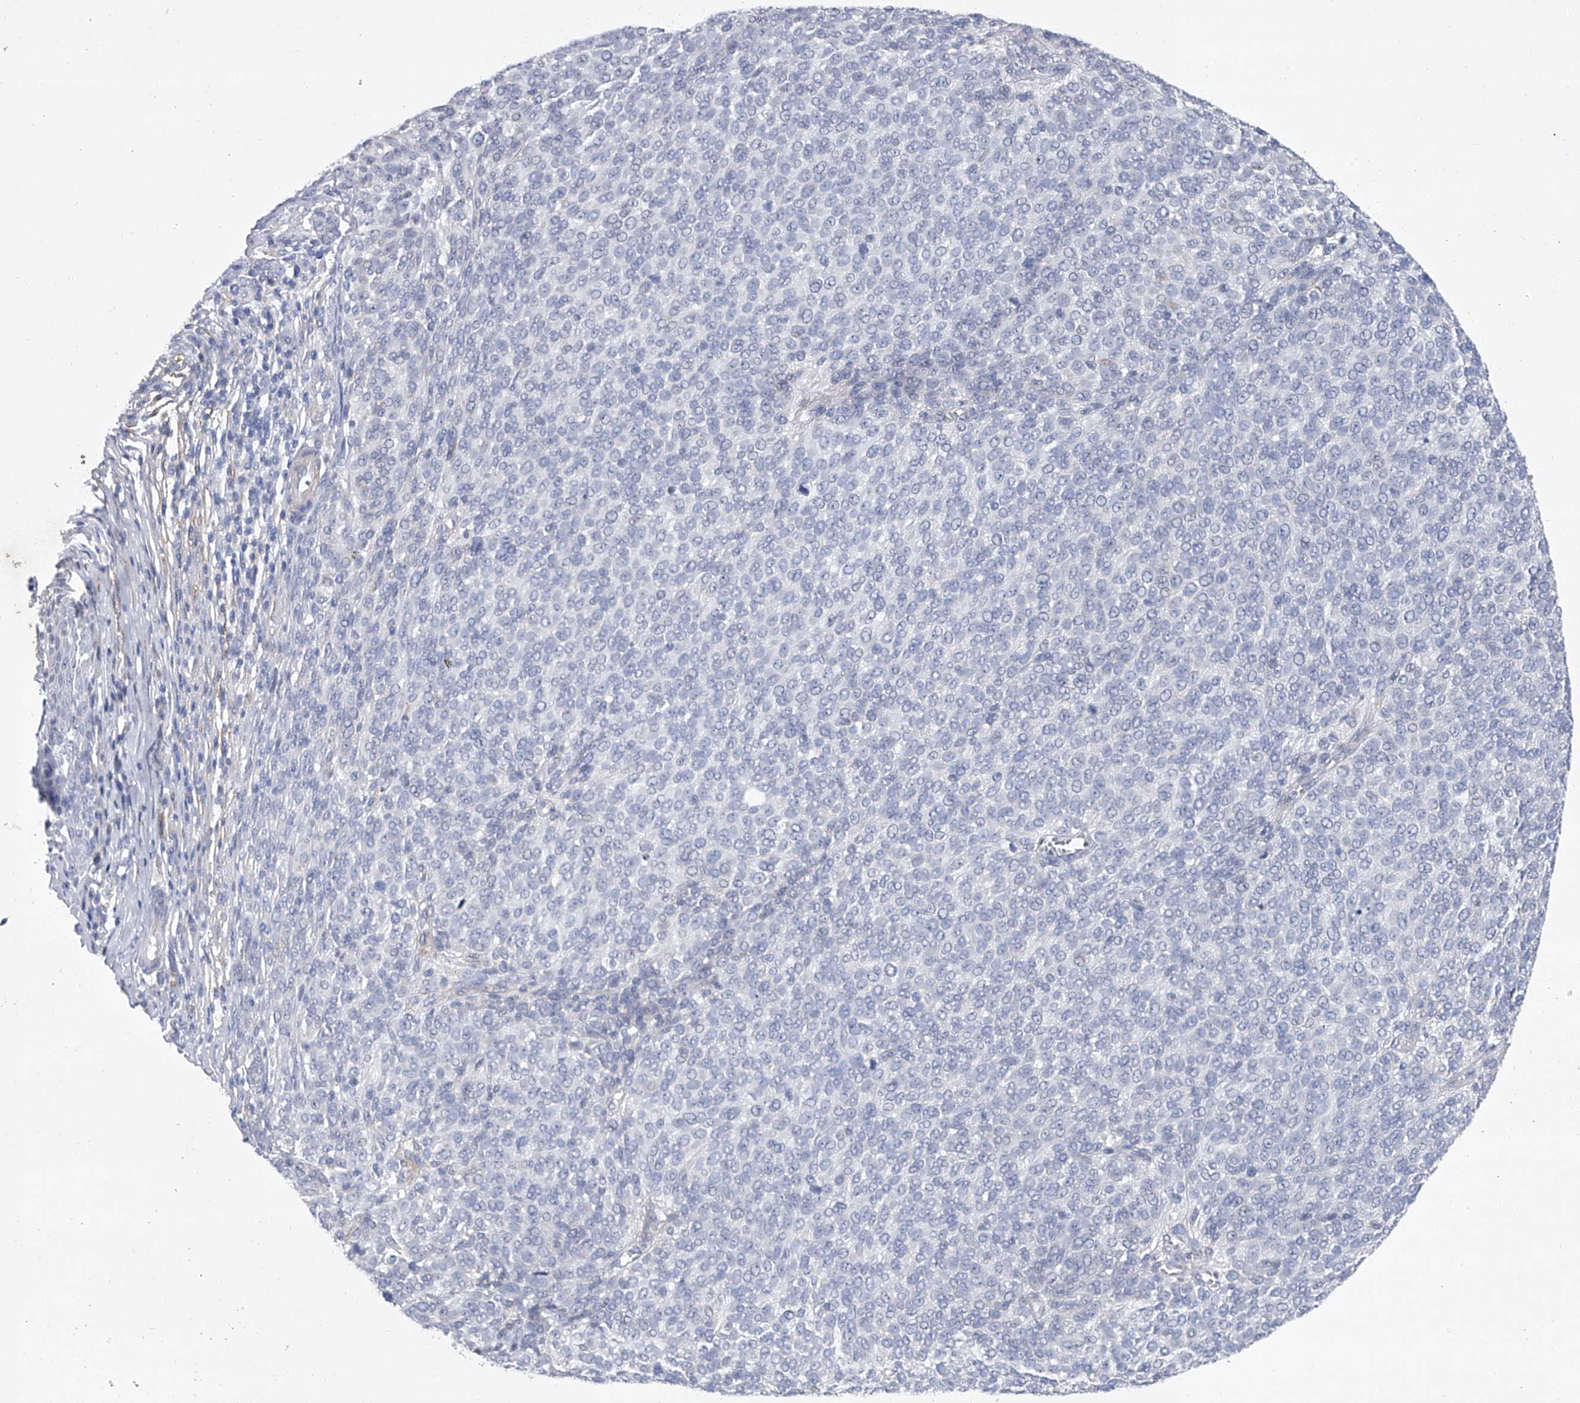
{"staining": {"intensity": "negative", "quantity": "none", "location": "none"}, "tissue": "melanoma", "cell_type": "Tumor cells", "image_type": "cancer", "snomed": [{"axis": "morphology", "description": "Malignant melanoma, NOS"}, {"axis": "topography", "description": "Skin"}], "caption": "Immunohistochemistry (IHC) photomicrograph of melanoma stained for a protein (brown), which demonstrates no positivity in tumor cells.", "gene": "ALG14", "patient": {"sex": "male", "age": 49}}